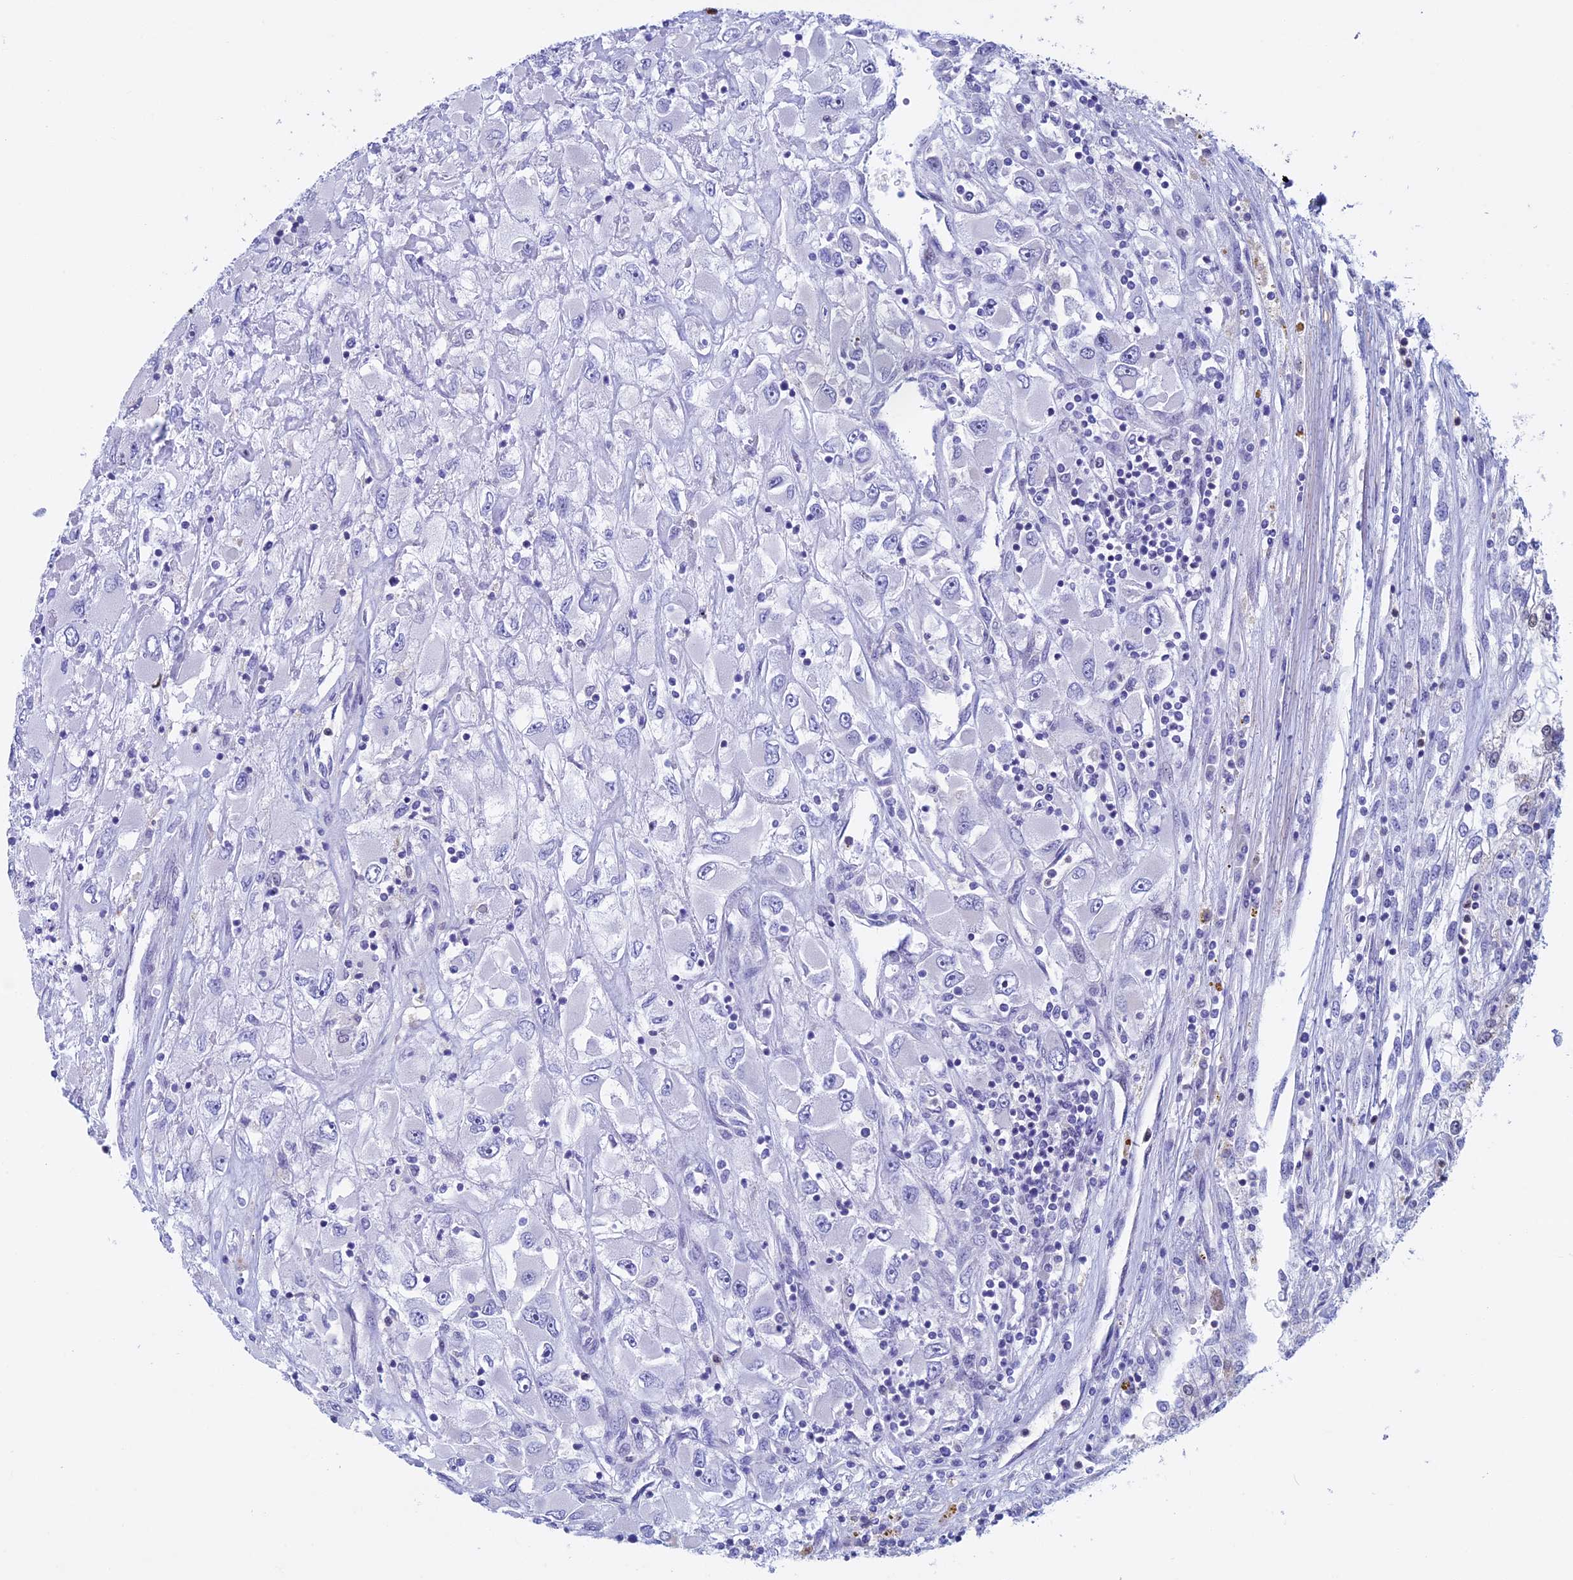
{"staining": {"intensity": "negative", "quantity": "none", "location": "none"}, "tissue": "renal cancer", "cell_type": "Tumor cells", "image_type": "cancer", "snomed": [{"axis": "morphology", "description": "Adenocarcinoma, NOS"}, {"axis": "topography", "description": "Kidney"}], "caption": "The image displays no significant staining in tumor cells of renal cancer (adenocarcinoma).", "gene": "ACSS1", "patient": {"sex": "female", "age": 52}}